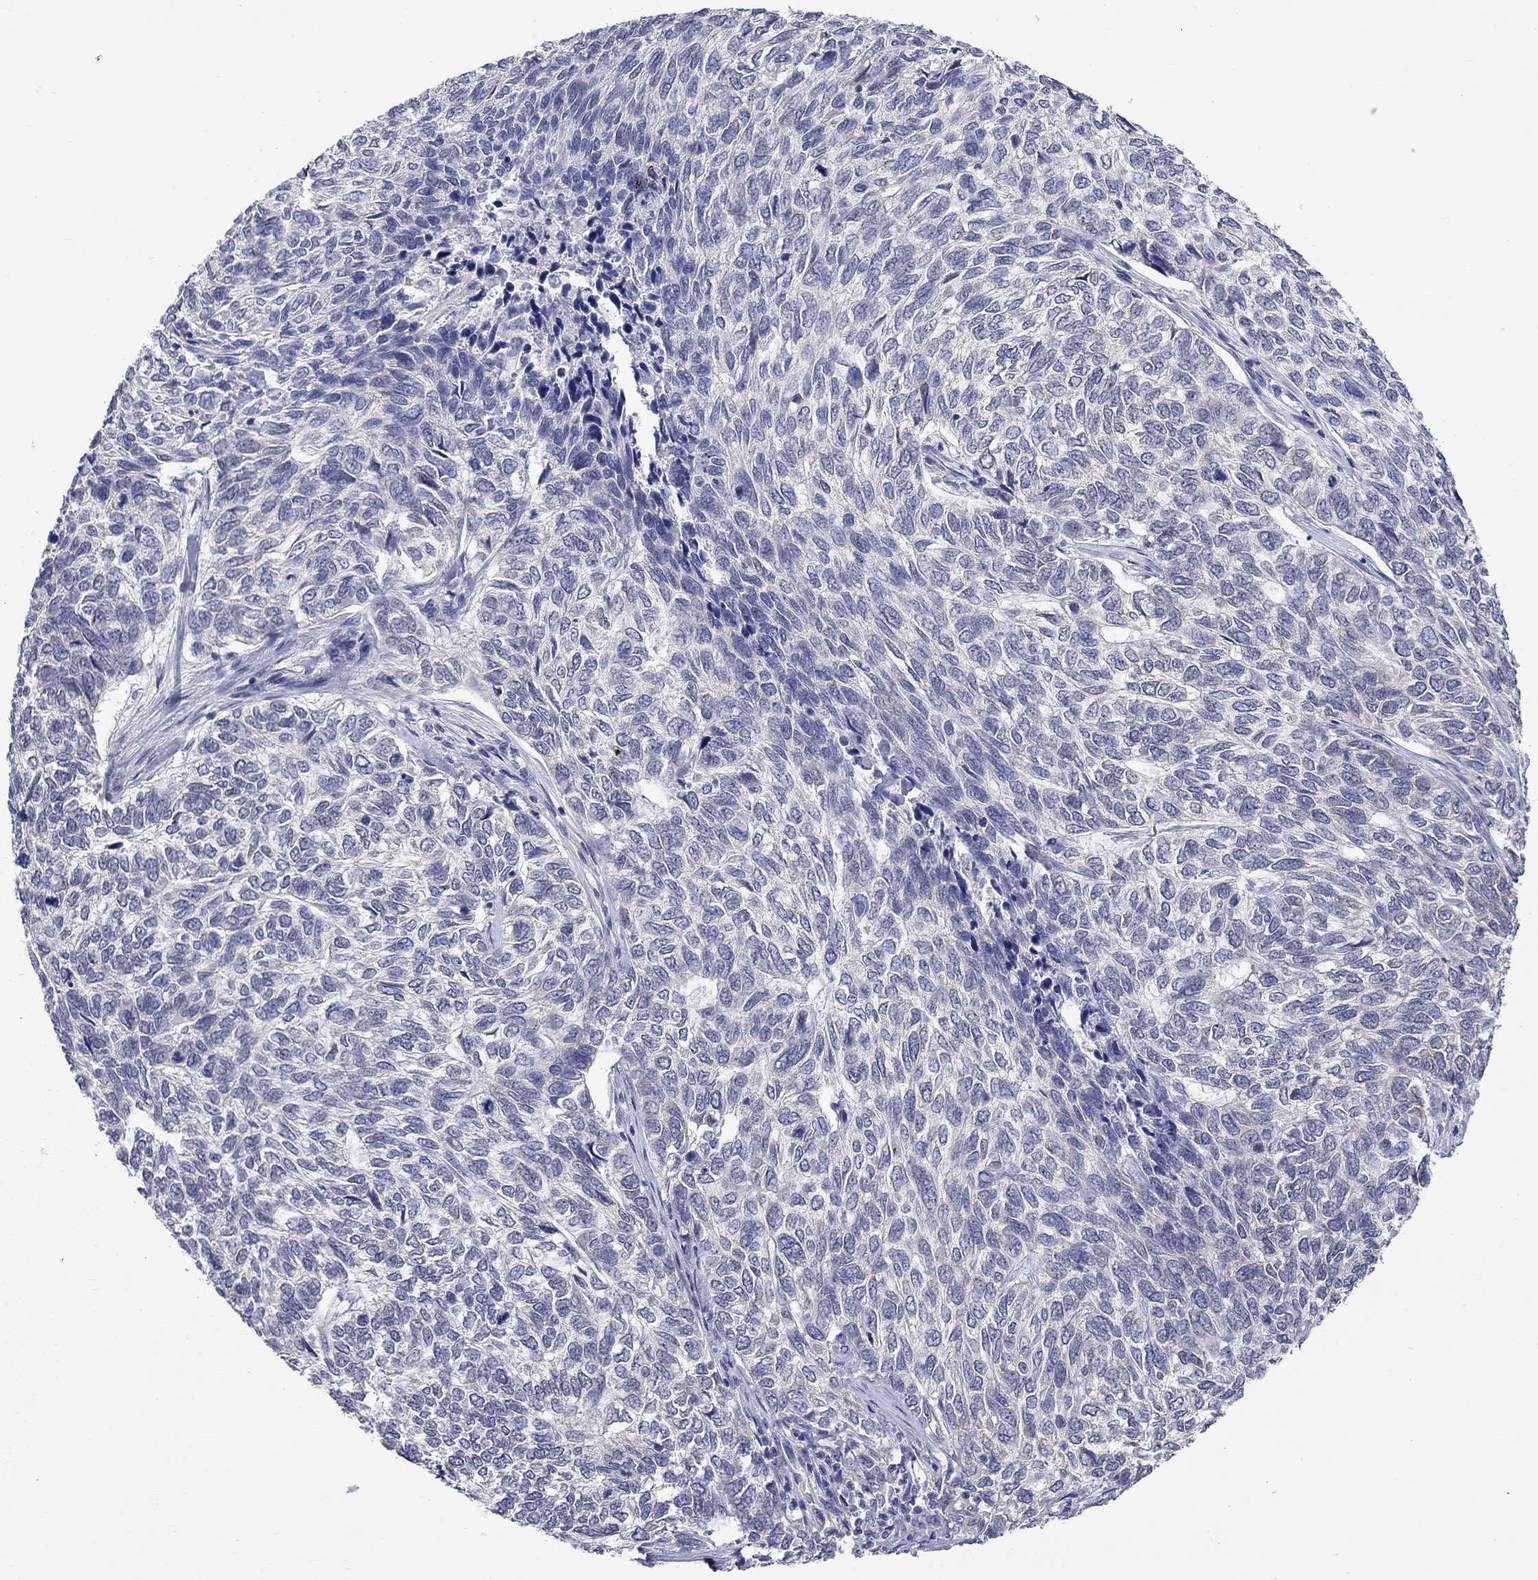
{"staining": {"intensity": "negative", "quantity": "none", "location": "none"}, "tissue": "skin cancer", "cell_type": "Tumor cells", "image_type": "cancer", "snomed": [{"axis": "morphology", "description": "Basal cell carcinoma"}, {"axis": "topography", "description": "Skin"}], "caption": "This image is of skin cancer stained with immunohistochemistry (IHC) to label a protein in brown with the nuclei are counter-stained blue. There is no expression in tumor cells.", "gene": "CERS1", "patient": {"sex": "female", "age": 65}}